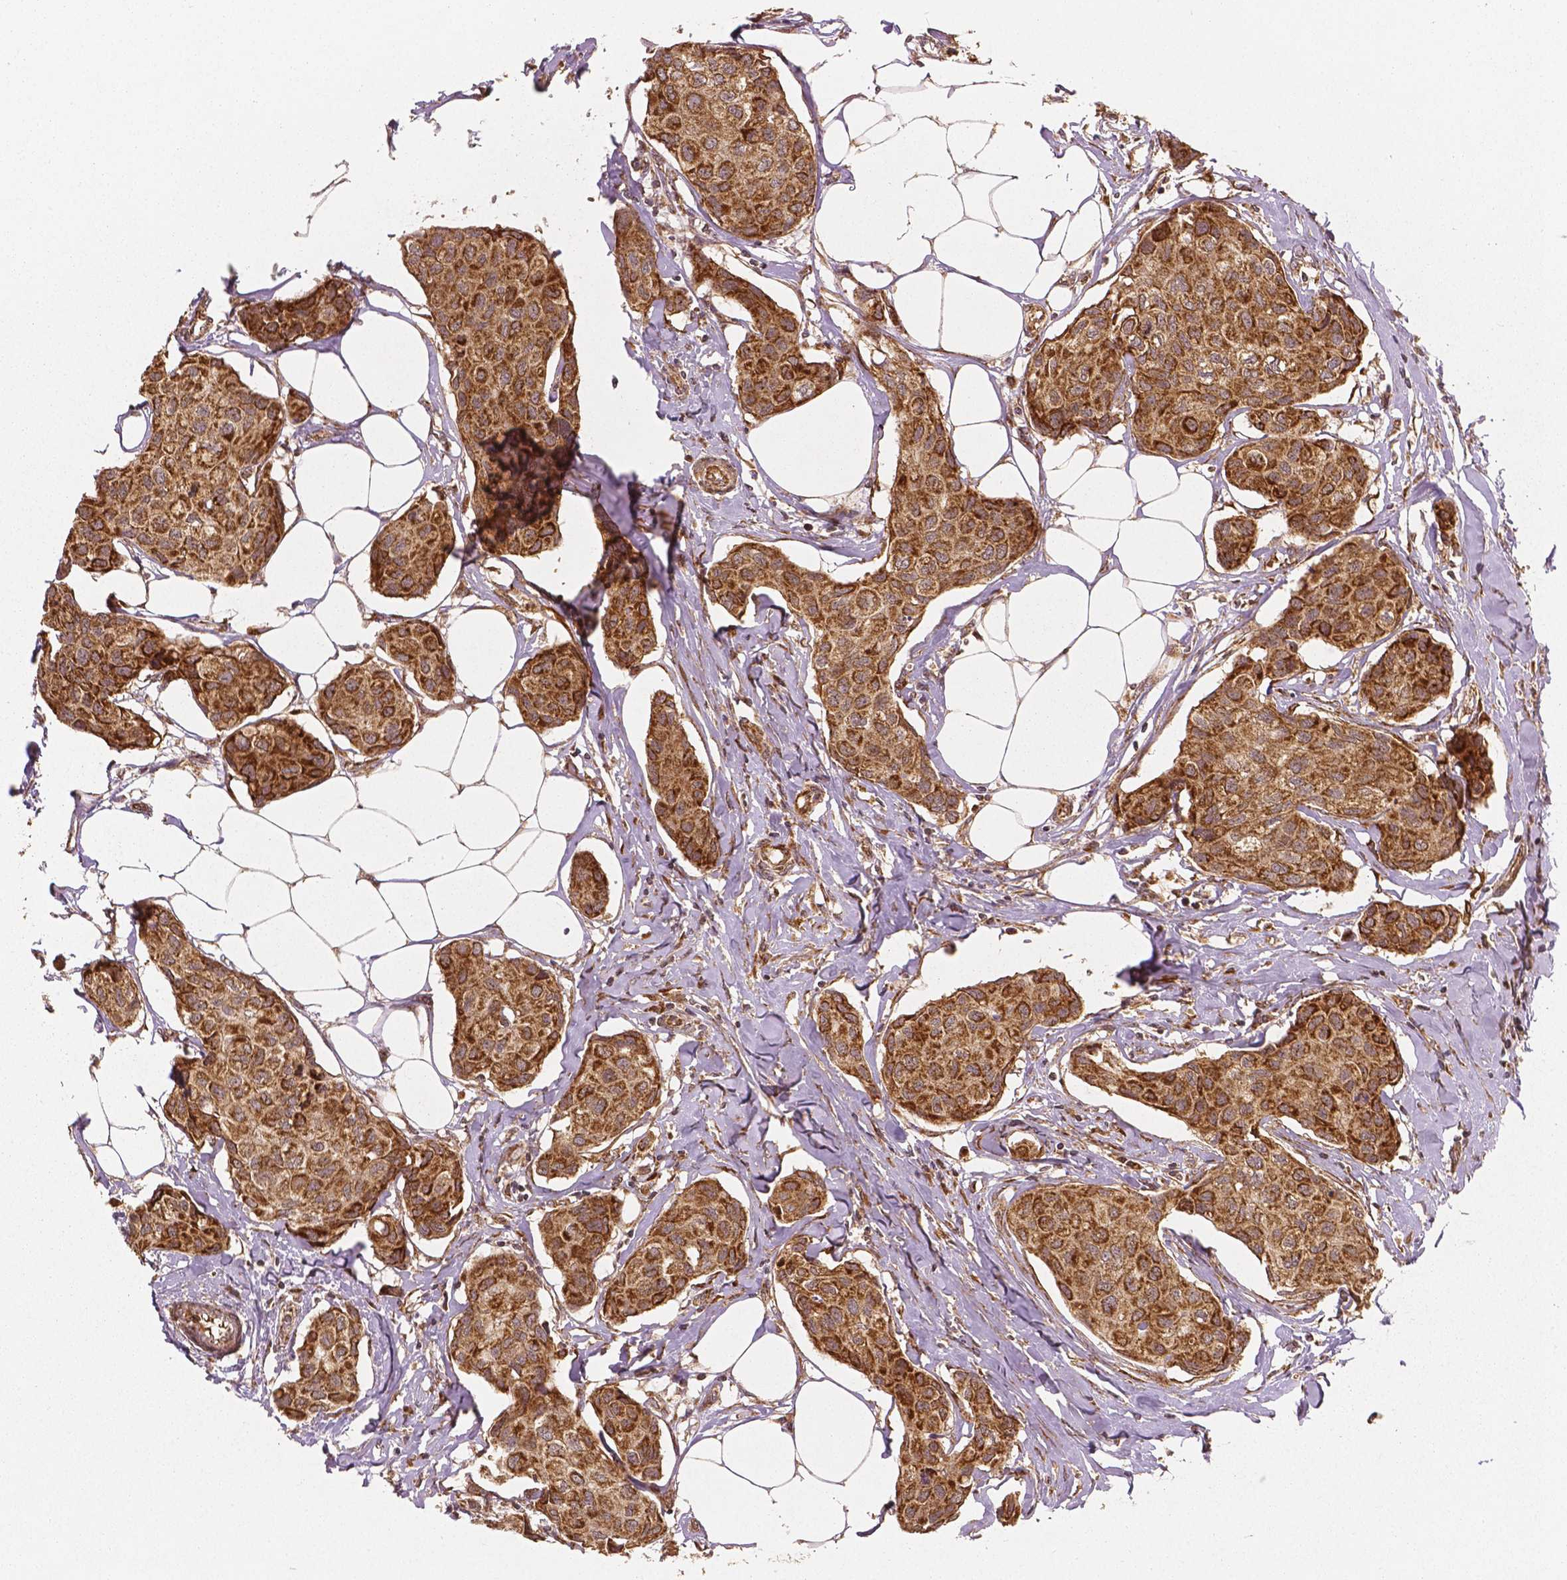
{"staining": {"intensity": "strong", "quantity": ">75%", "location": "cytoplasmic/membranous"}, "tissue": "breast cancer", "cell_type": "Tumor cells", "image_type": "cancer", "snomed": [{"axis": "morphology", "description": "Duct carcinoma"}, {"axis": "topography", "description": "Breast"}], "caption": "Immunohistochemical staining of invasive ductal carcinoma (breast) shows high levels of strong cytoplasmic/membranous staining in about >75% of tumor cells.", "gene": "PGAM5", "patient": {"sex": "female", "age": 80}}